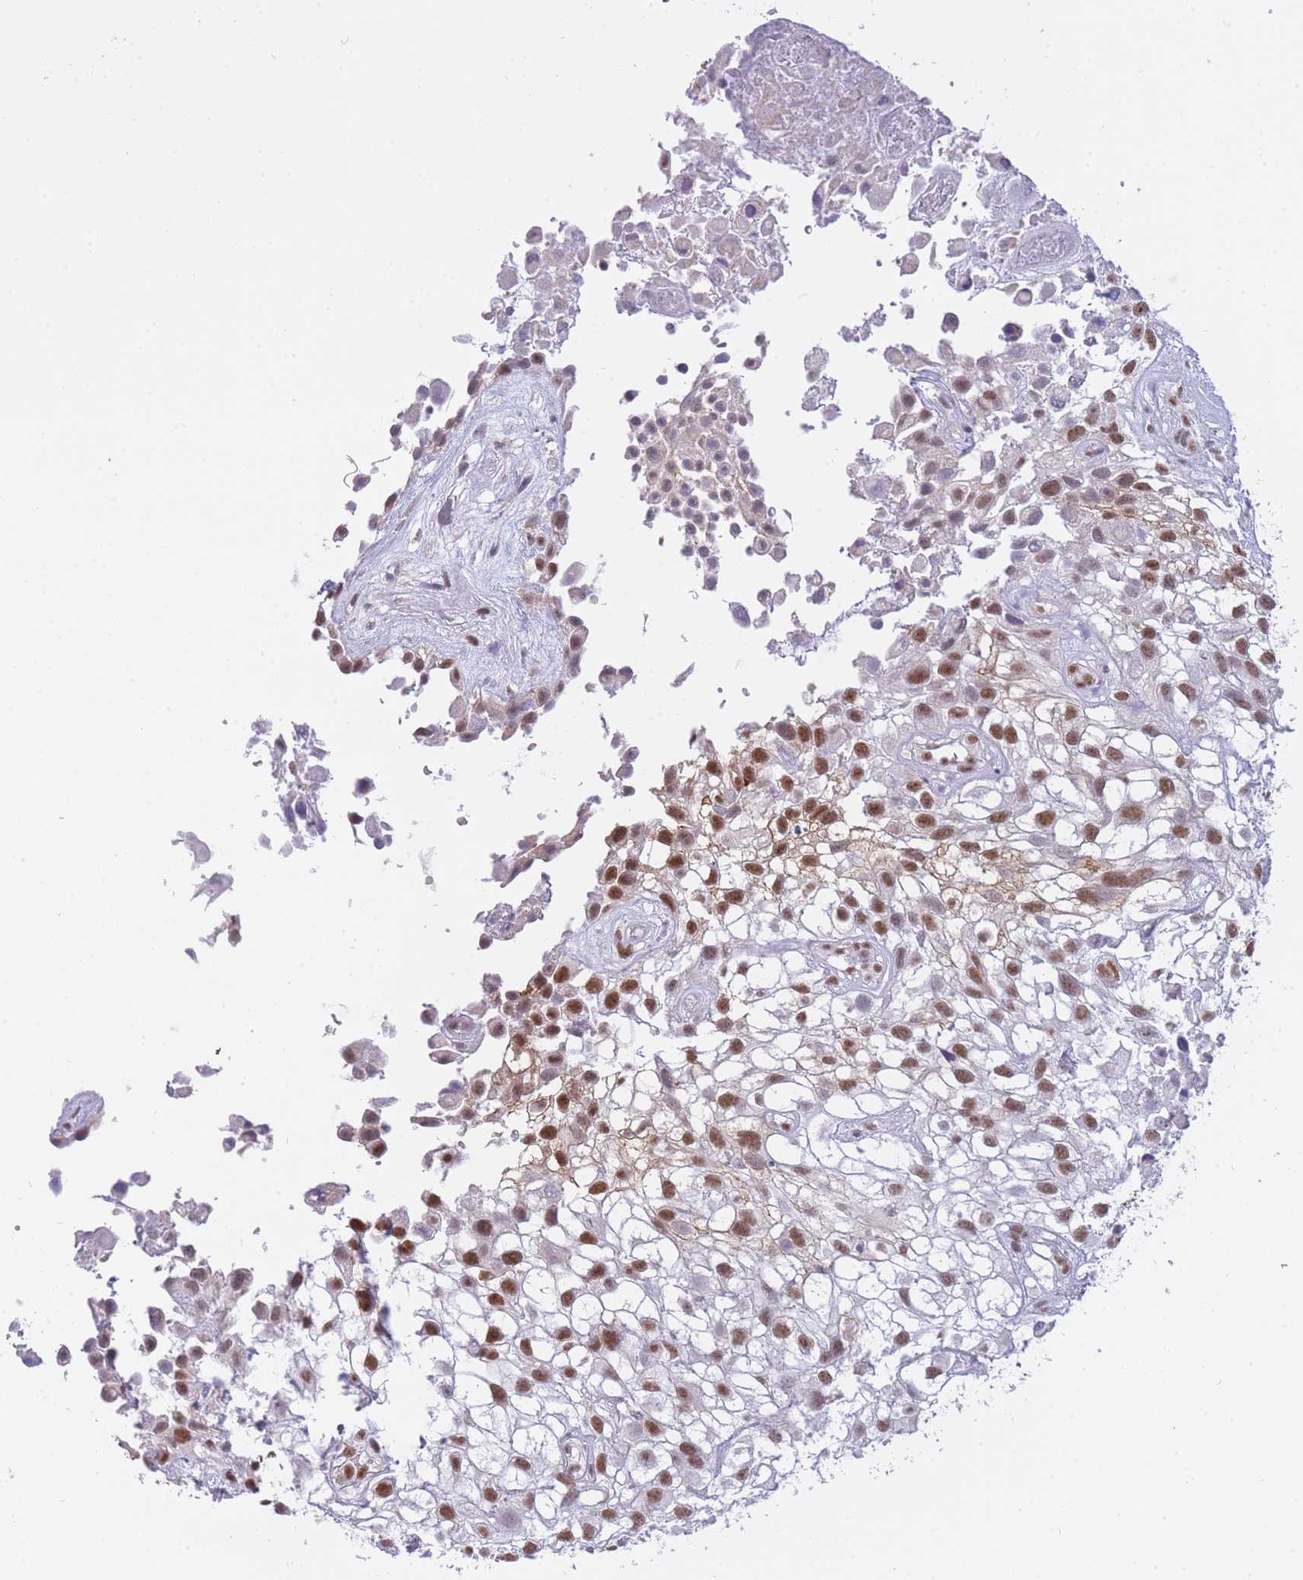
{"staining": {"intensity": "strong", "quantity": ">75%", "location": "nuclear"}, "tissue": "urothelial cancer", "cell_type": "Tumor cells", "image_type": "cancer", "snomed": [{"axis": "morphology", "description": "Urothelial carcinoma, High grade"}, {"axis": "topography", "description": "Urinary bladder"}], "caption": "Protein positivity by IHC reveals strong nuclear expression in about >75% of tumor cells in urothelial cancer.", "gene": "FRAT2", "patient": {"sex": "male", "age": 56}}